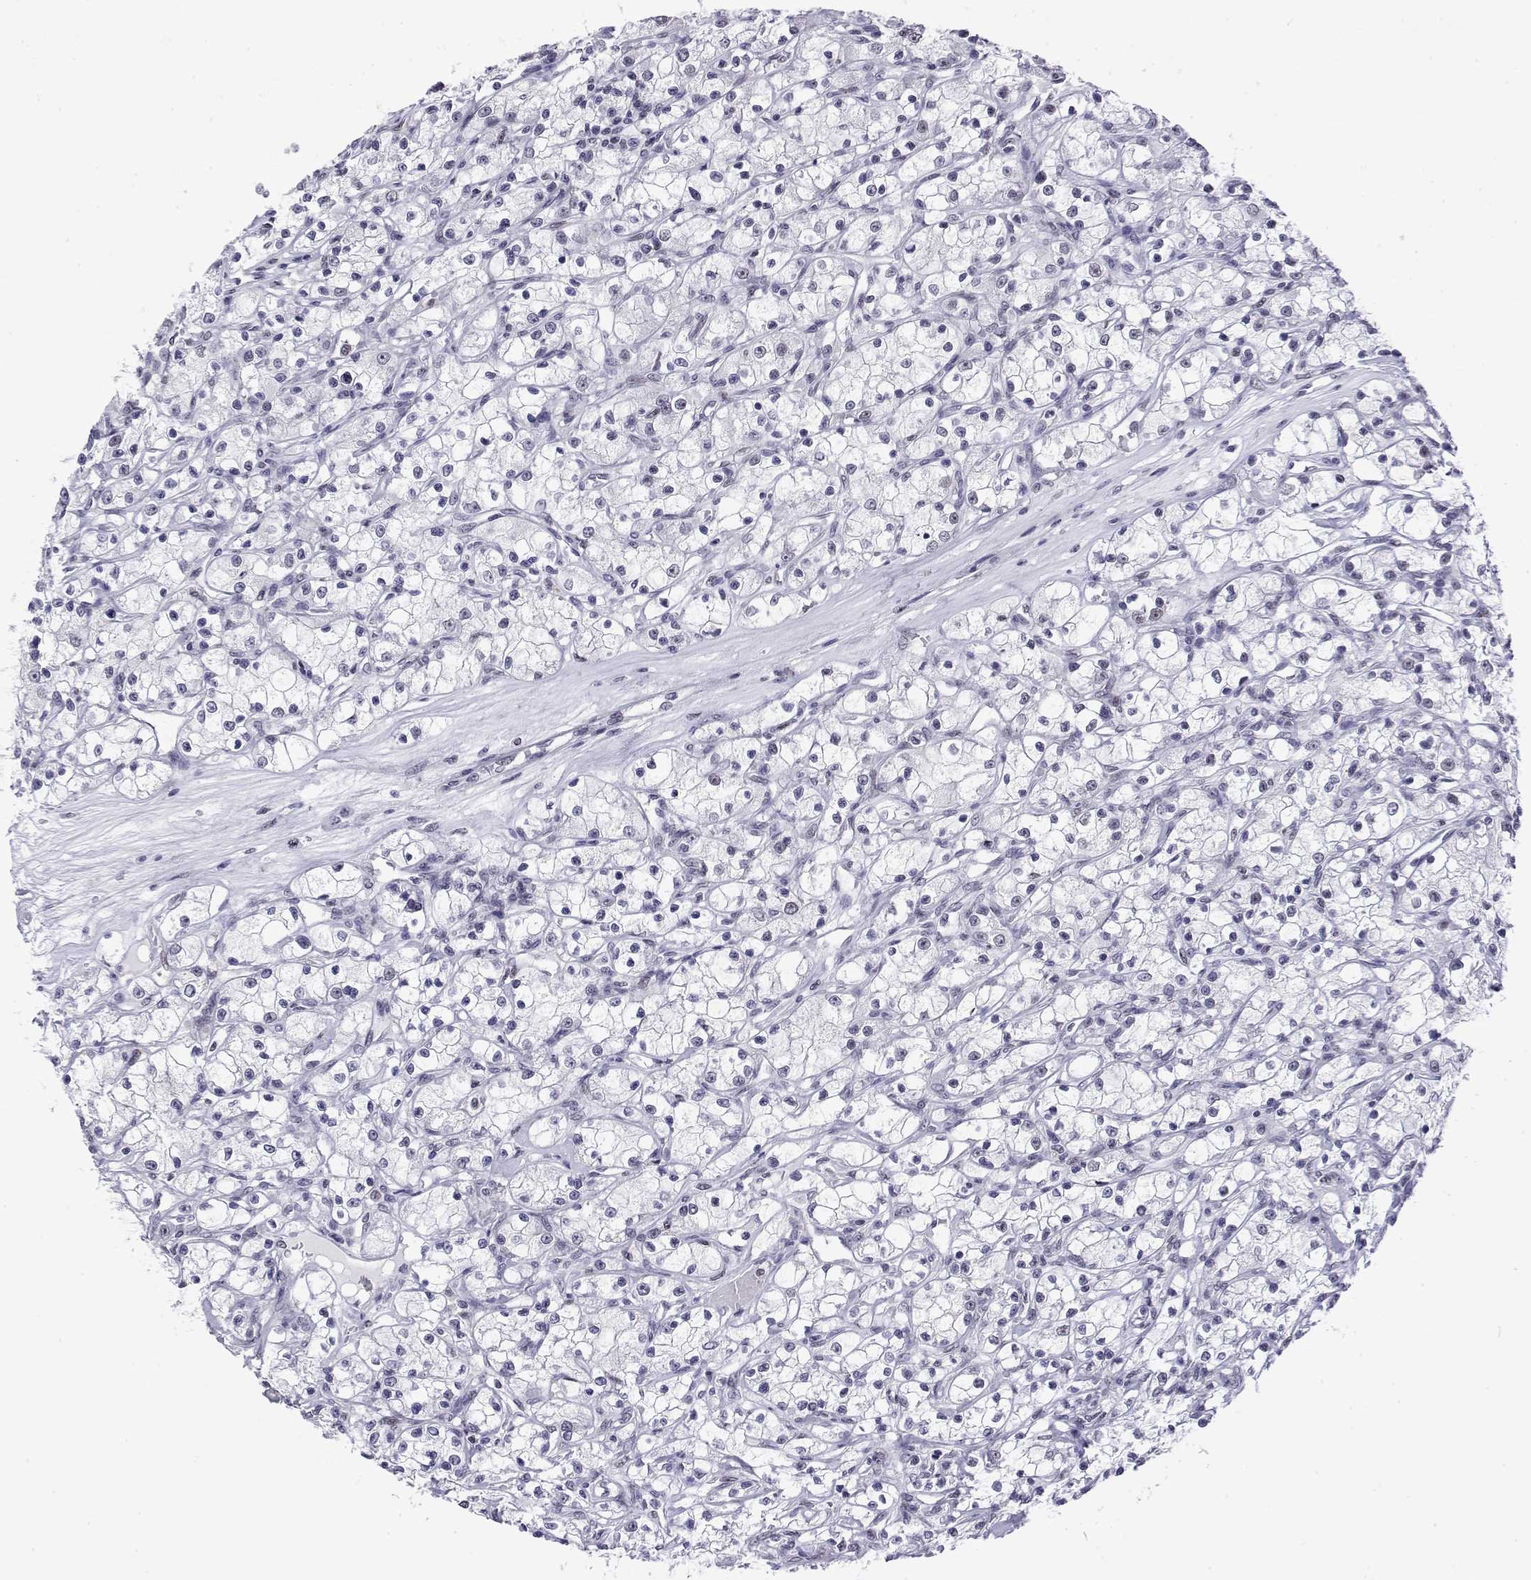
{"staining": {"intensity": "negative", "quantity": "none", "location": "none"}, "tissue": "renal cancer", "cell_type": "Tumor cells", "image_type": "cancer", "snomed": [{"axis": "morphology", "description": "Adenocarcinoma, NOS"}, {"axis": "topography", "description": "Kidney"}], "caption": "DAB immunohistochemical staining of human renal cancer (adenocarcinoma) displays no significant positivity in tumor cells.", "gene": "POLDIP3", "patient": {"sex": "female", "age": 59}}